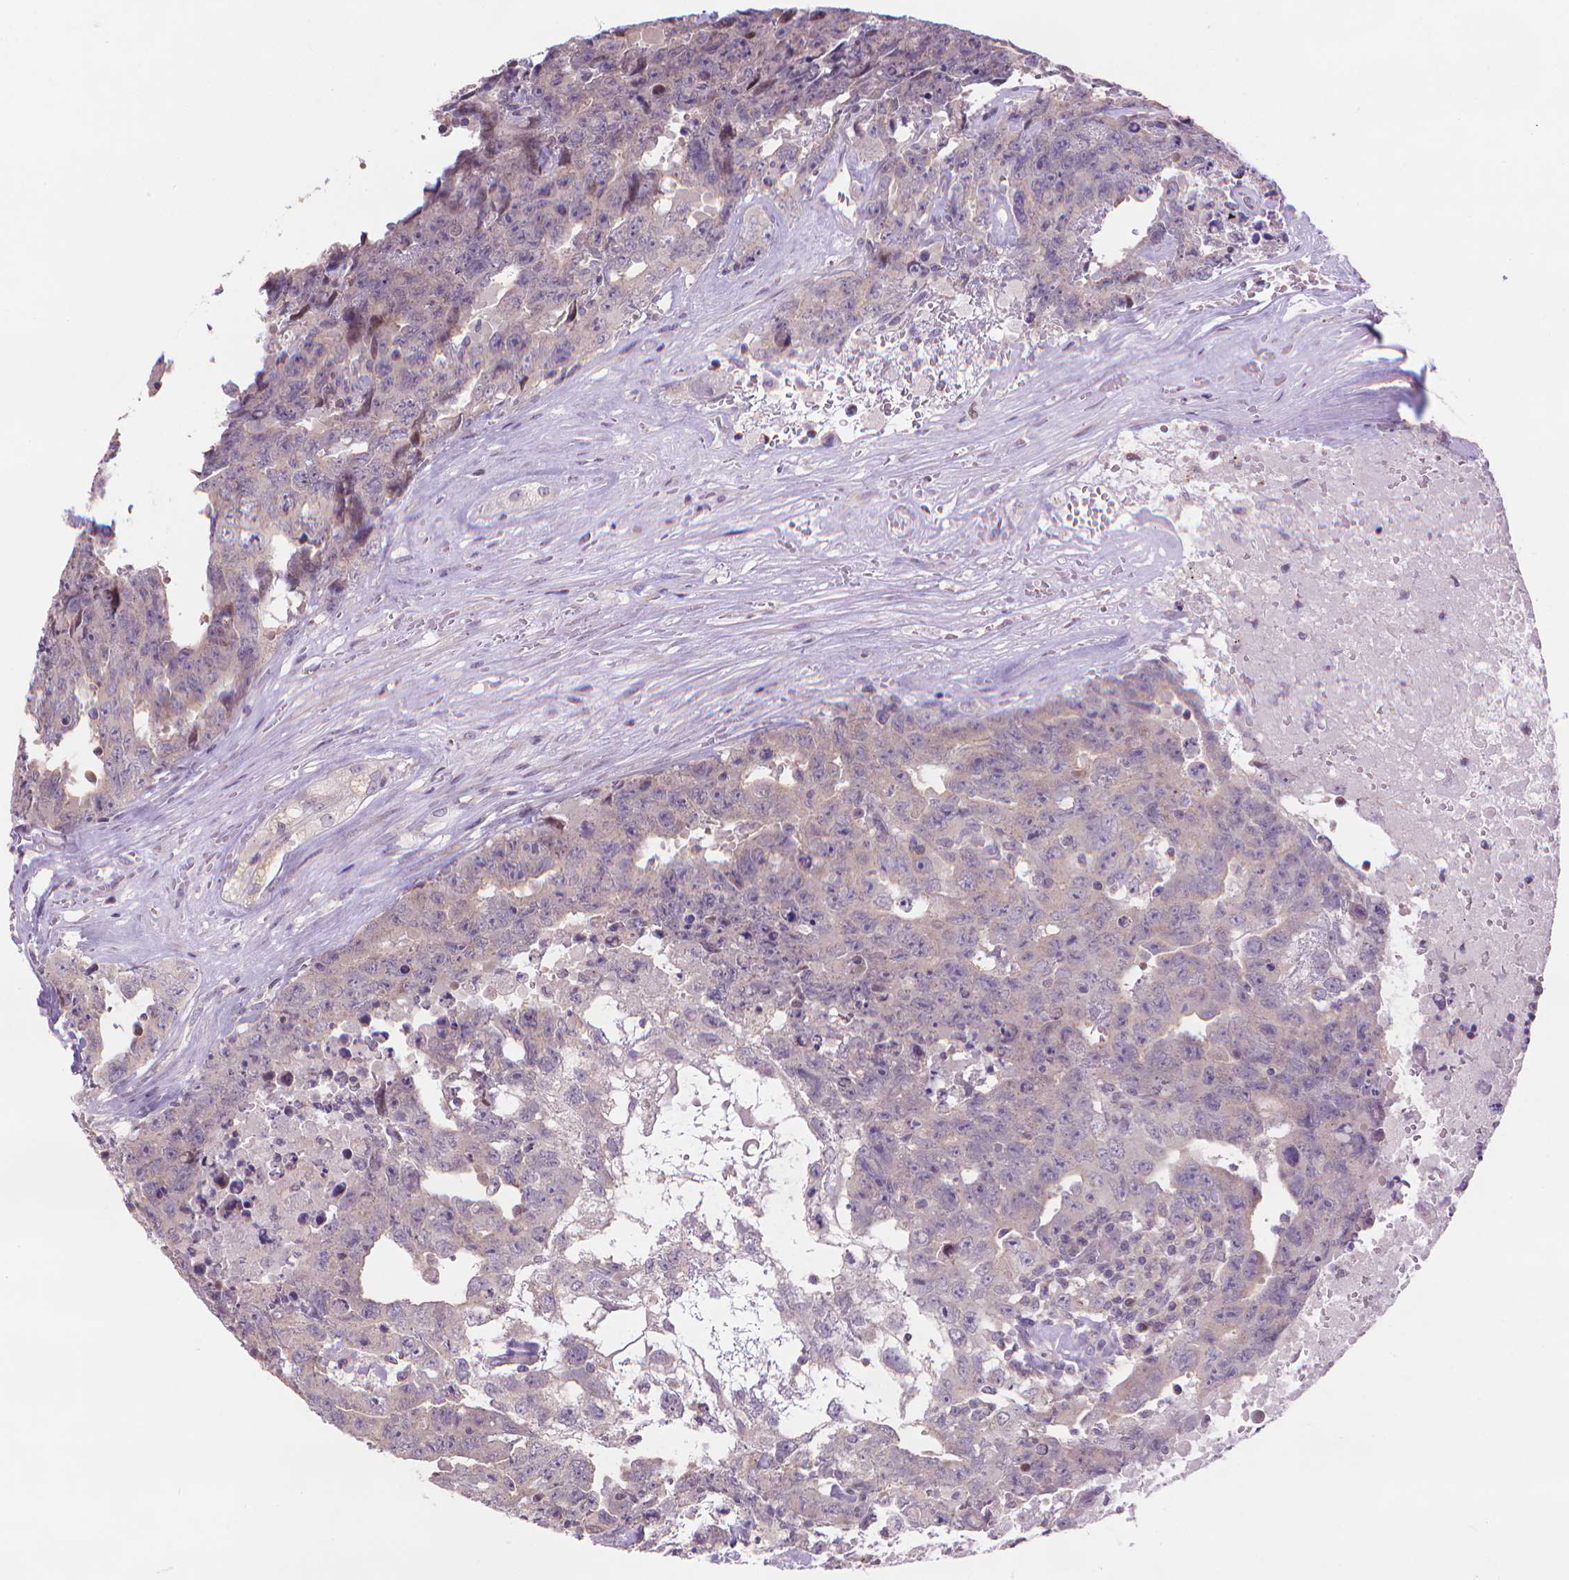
{"staining": {"intensity": "negative", "quantity": "none", "location": "none"}, "tissue": "testis cancer", "cell_type": "Tumor cells", "image_type": "cancer", "snomed": [{"axis": "morphology", "description": "Carcinoma, Embryonal, NOS"}, {"axis": "topography", "description": "Testis"}], "caption": "The image displays no significant positivity in tumor cells of testis cancer (embryonal carcinoma).", "gene": "PRDM13", "patient": {"sex": "male", "age": 24}}